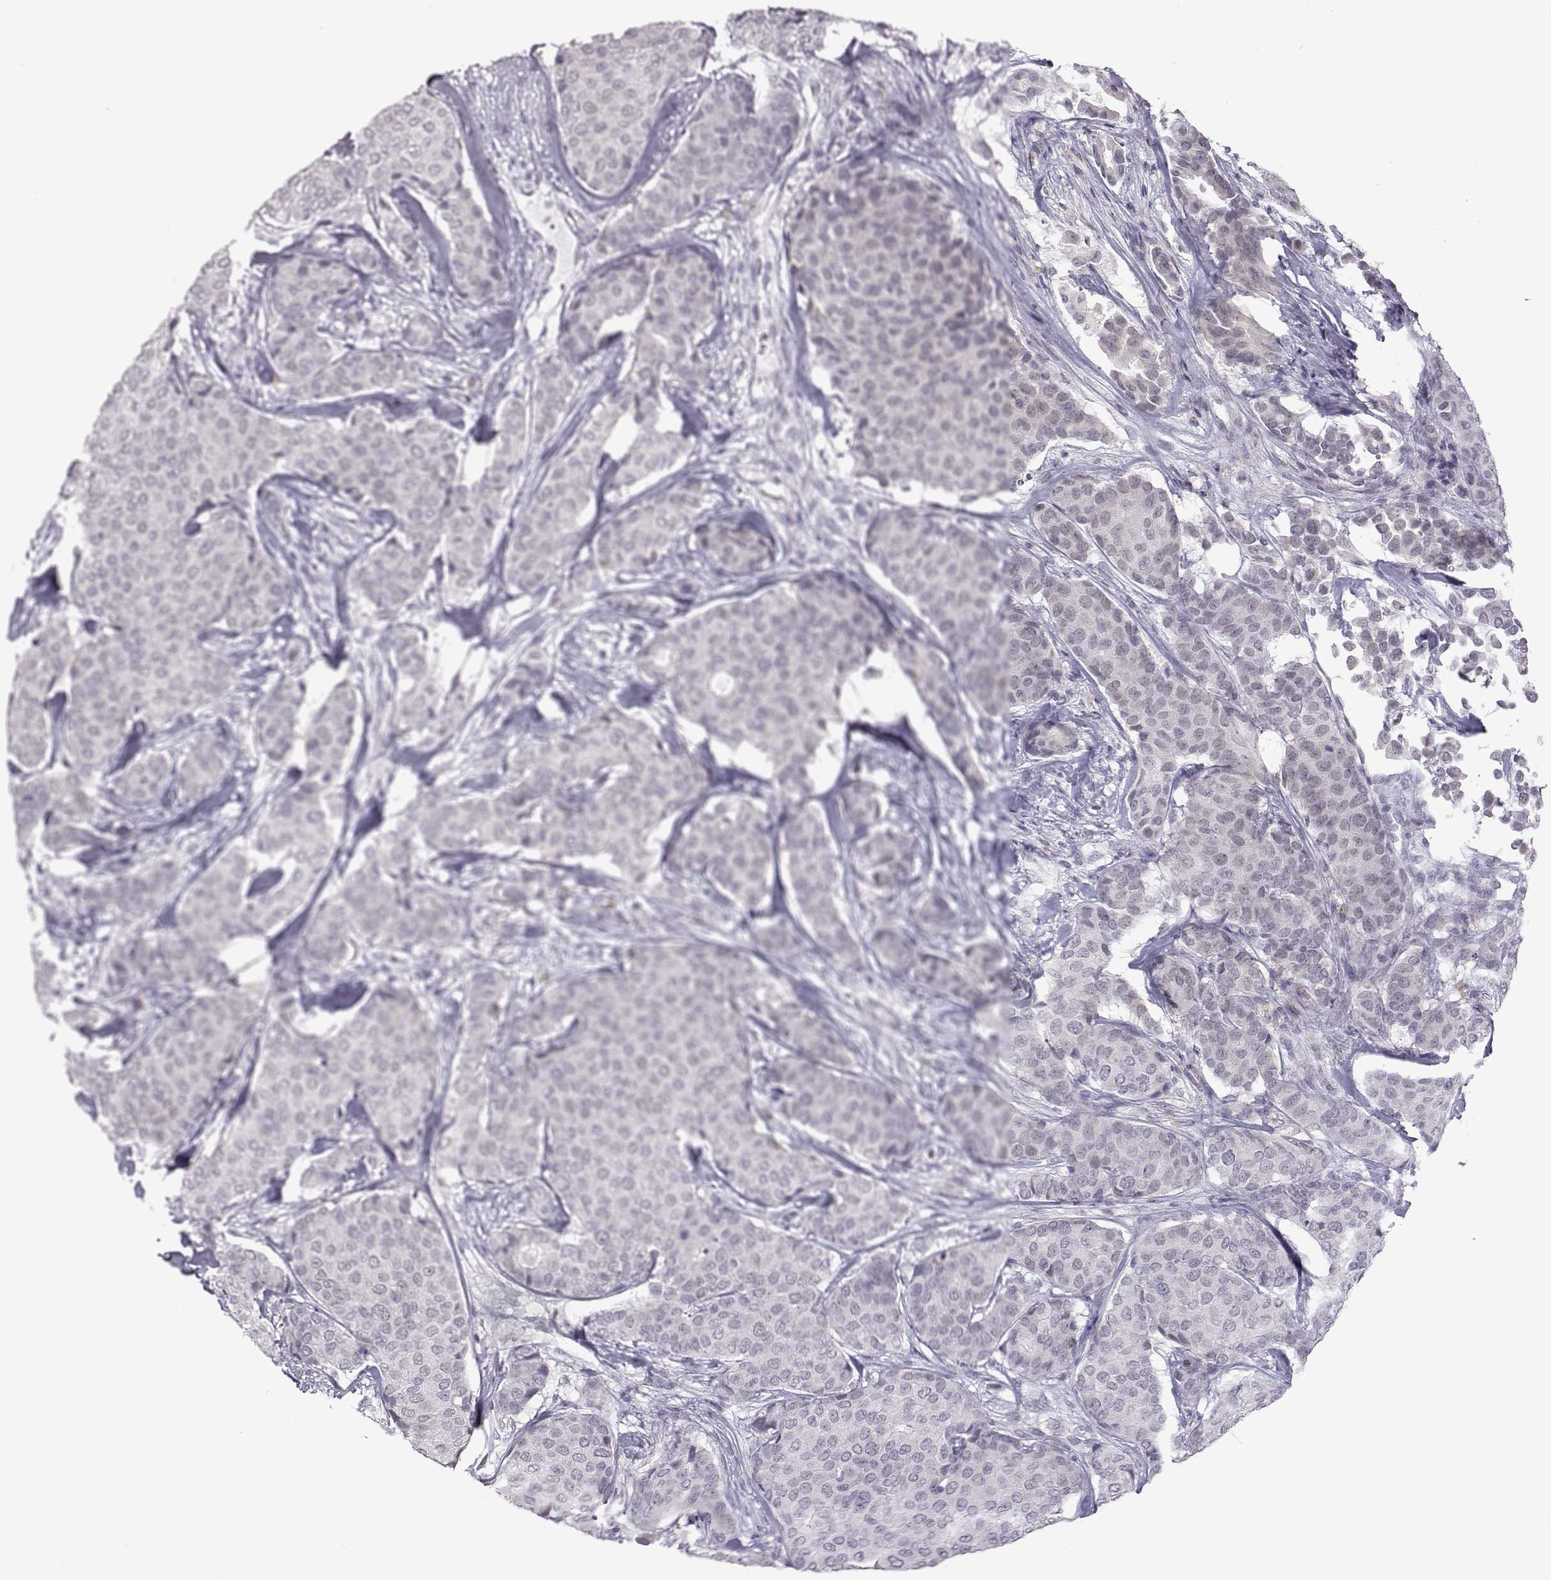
{"staining": {"intensity": "negative", "quantity": "none", "location": "none"}, "tissue": "breast cancer", "cell_type": "Tumor cells", "image_type": "cancer", "snomed": [{"axis": "morphology", "description": "Duct carcinoma"}, {"axis": "topography", "description": "Breast"}], "caption": "Tumor cells show no significant protein positivity in breast cancer (invasive ductal carcinoma).", "gene": "VGF", "patient": {"sex": "female", "age": 75}}